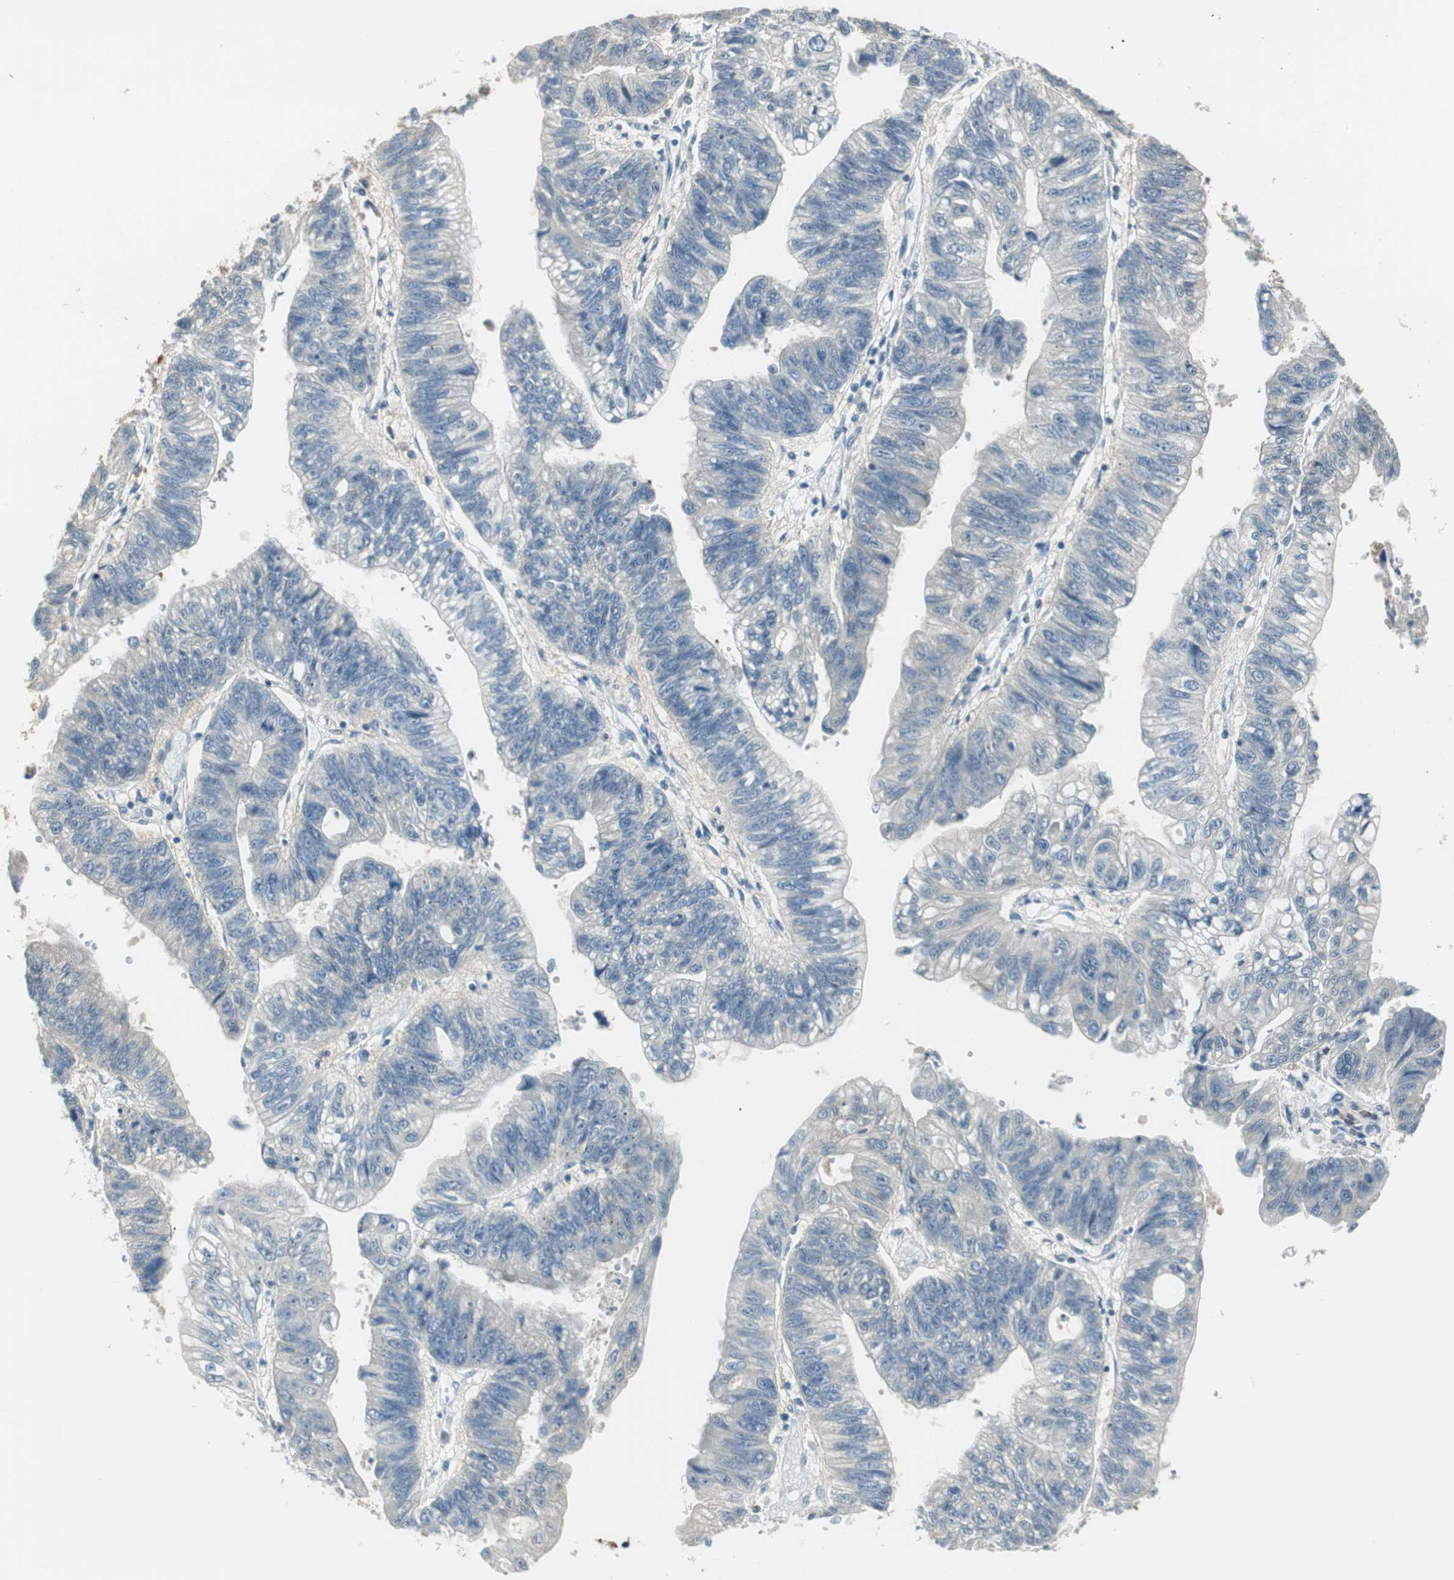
{"staining": {"intensity": "negative", "quantity": "none", "location": "none"}, "tissue": "stomach cancer", "cell_type": "Tumor cells", "image_type": "cancer", "snomed": [{"axis": "morphology", "description": "Adenocarcinoma, NOS"}, {"axis": "topography", "description": "Stomach"}], "caption": "A photomicrograph of adenocarcinoma (stomach) stained for a protein shows no brown staining in tumor cells. (Stains: DAB (3,3'-diaminobenzidine) IHC with hematoxylin counter stain, Microscopy: brightfield microscopy at high magnification).", "gene": "MSTO1", "patient": {"sex": "male", "age": 59}}